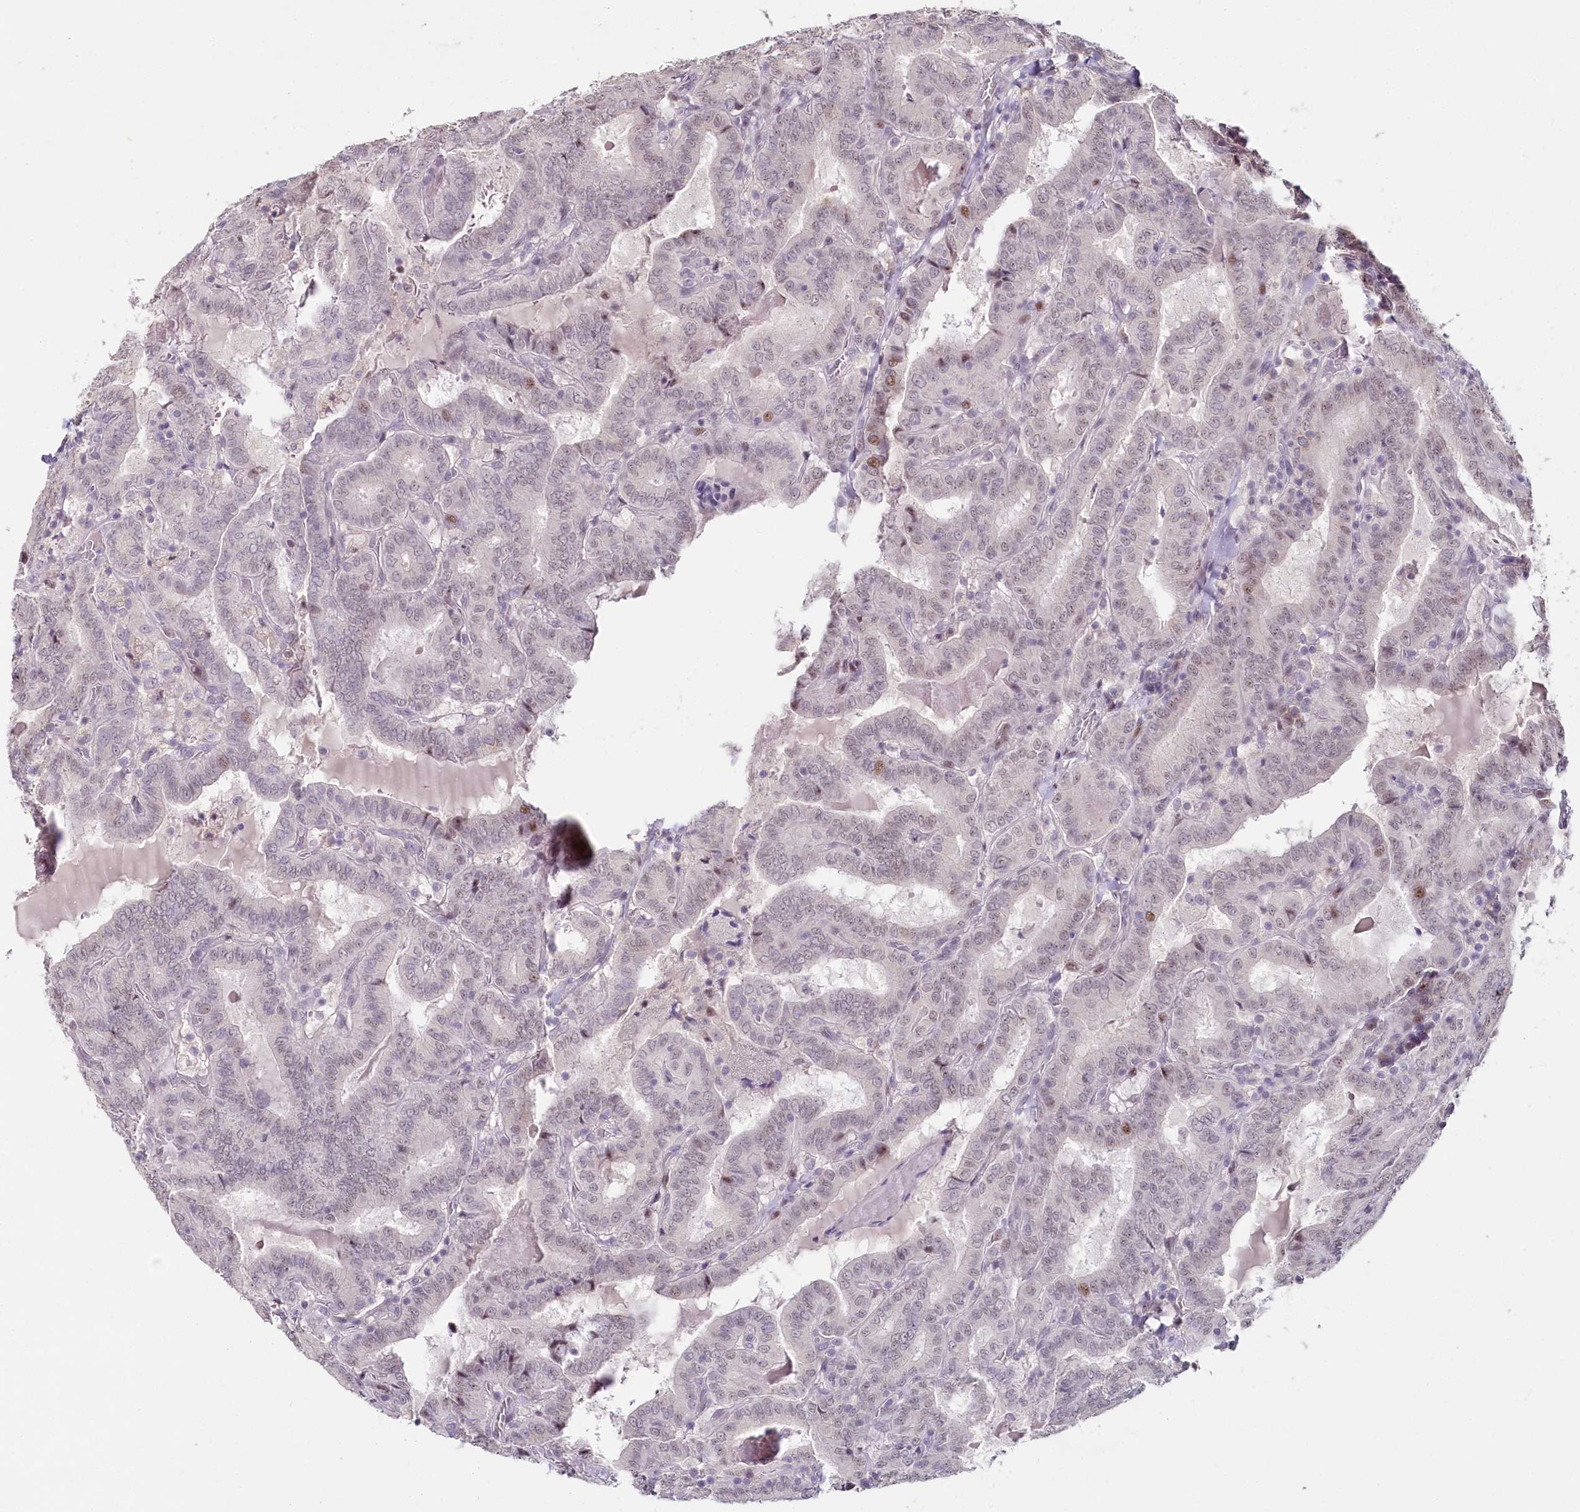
{"staining": {"intensity": "weak", "quantity": "<25%", "location": "nuclear"}, "tissue": "thyroid cancer", "cell_type": "Tumor cells", "image_type": "cancer", "snomed": [{"axis": "morphology", "description": "Papillary adenocarcinoma, NOS"}, {"axis": "topography", "description": "Thyroid gland"}], "caption": "This is an immunohistochemistry image of thyroid cancer. There is no staining in tumor cells.", "gene": "HPD", "patient": {"sex": "female", "age": 72}}